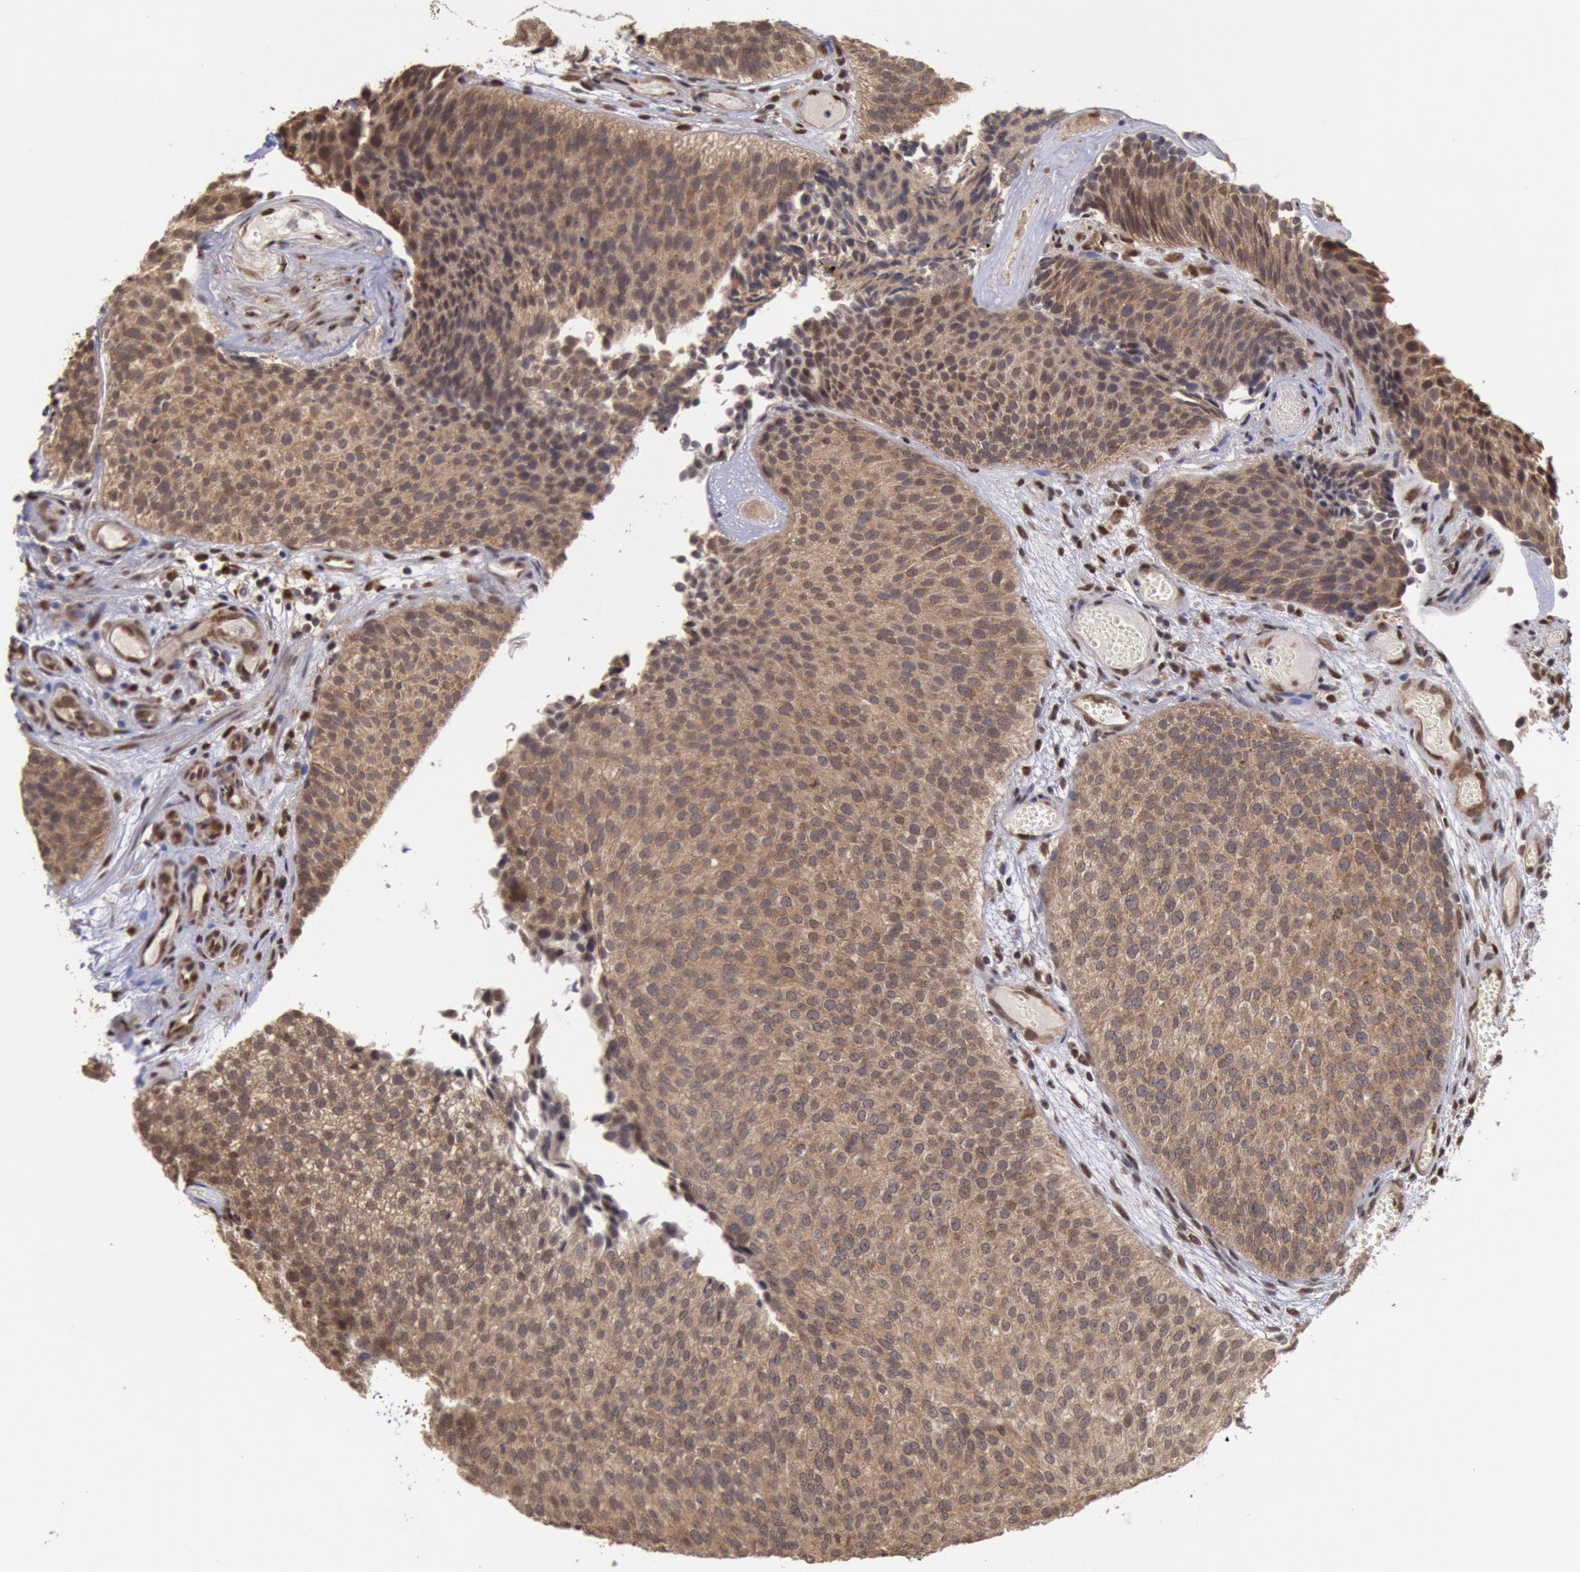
{"staining": {"intensity": "moderate", "quantity": ">75%", "location": "cytoplasmic/membranous"}, "tissue": "urothelial cancer", "cell_type": "Tumor cells", "image_type": "cancer", "snomed": [{"axis": "morphology", "description": "Urothelial carcinoma, Low grade"}, {"axis": "topography", "description": "Urinary bladder"}], "caption": "About >75% of tumor cells in urothelial carcinoma (low-grade) display moderate cytoplasmic/membranous protein staining as visualized by brown immunohistochemical staining.", "gene": "STX17", "patient": {"sex": "male", "age": 84}}